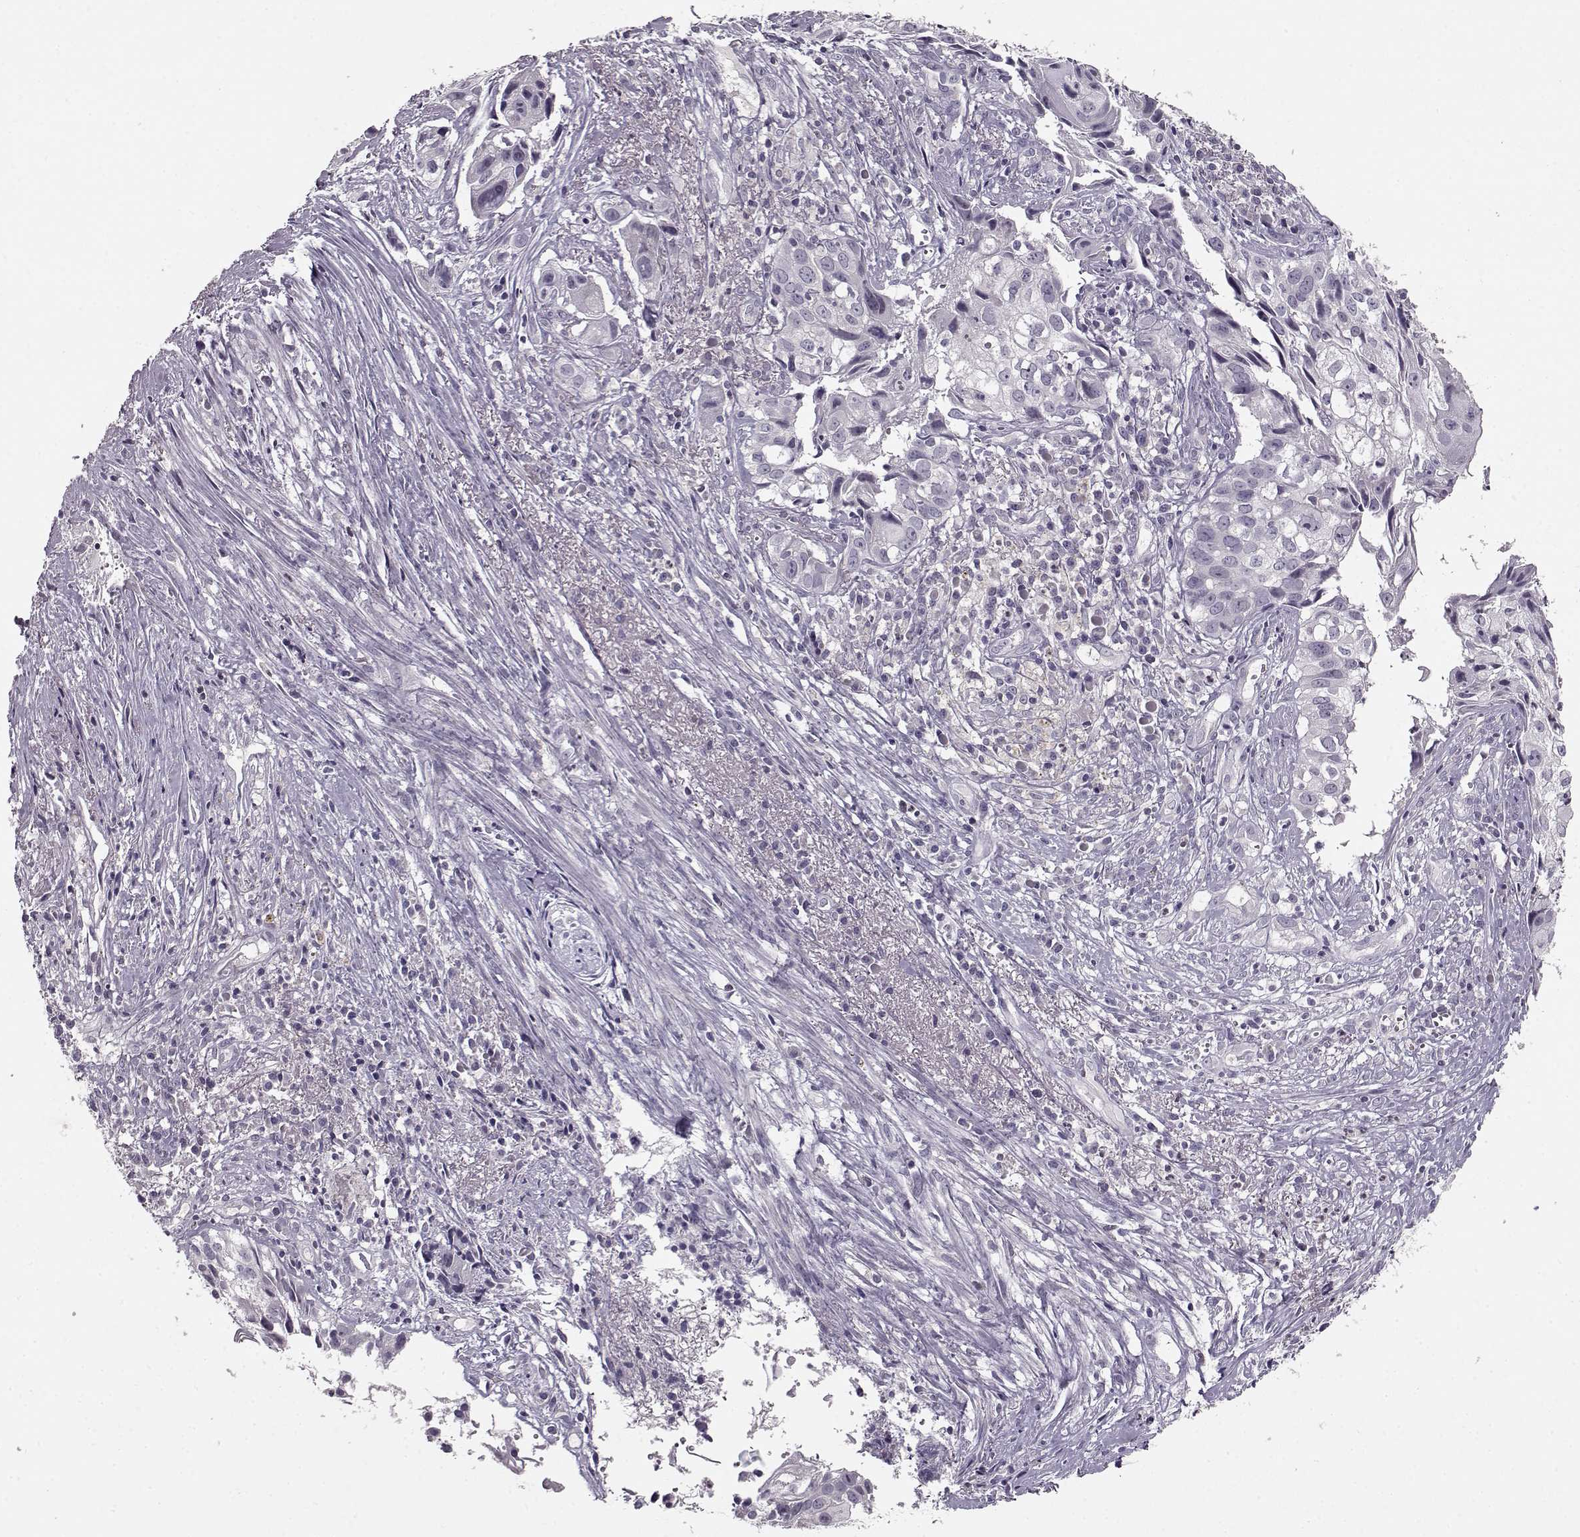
{"staining": {"intensity": "negative", "quantity": "none", "location": "none"}, "tissue": "cervical cancer", "cell_type": "Tumor cells", "image_type": "cancer", "snomed": [{"axis": "morphology", "description": "Squamous cell carcinoma, NOS"}, {"axis": "topography", "description": "Cervix"}], "caption": "DAB (3,3'-diaminobenzidine) immunohistochemical staining of human cervical cancer reveals no significant staining in tumor cells.", "gene": "RP1L1", "patient": {"sex": "female", "age": 53}}